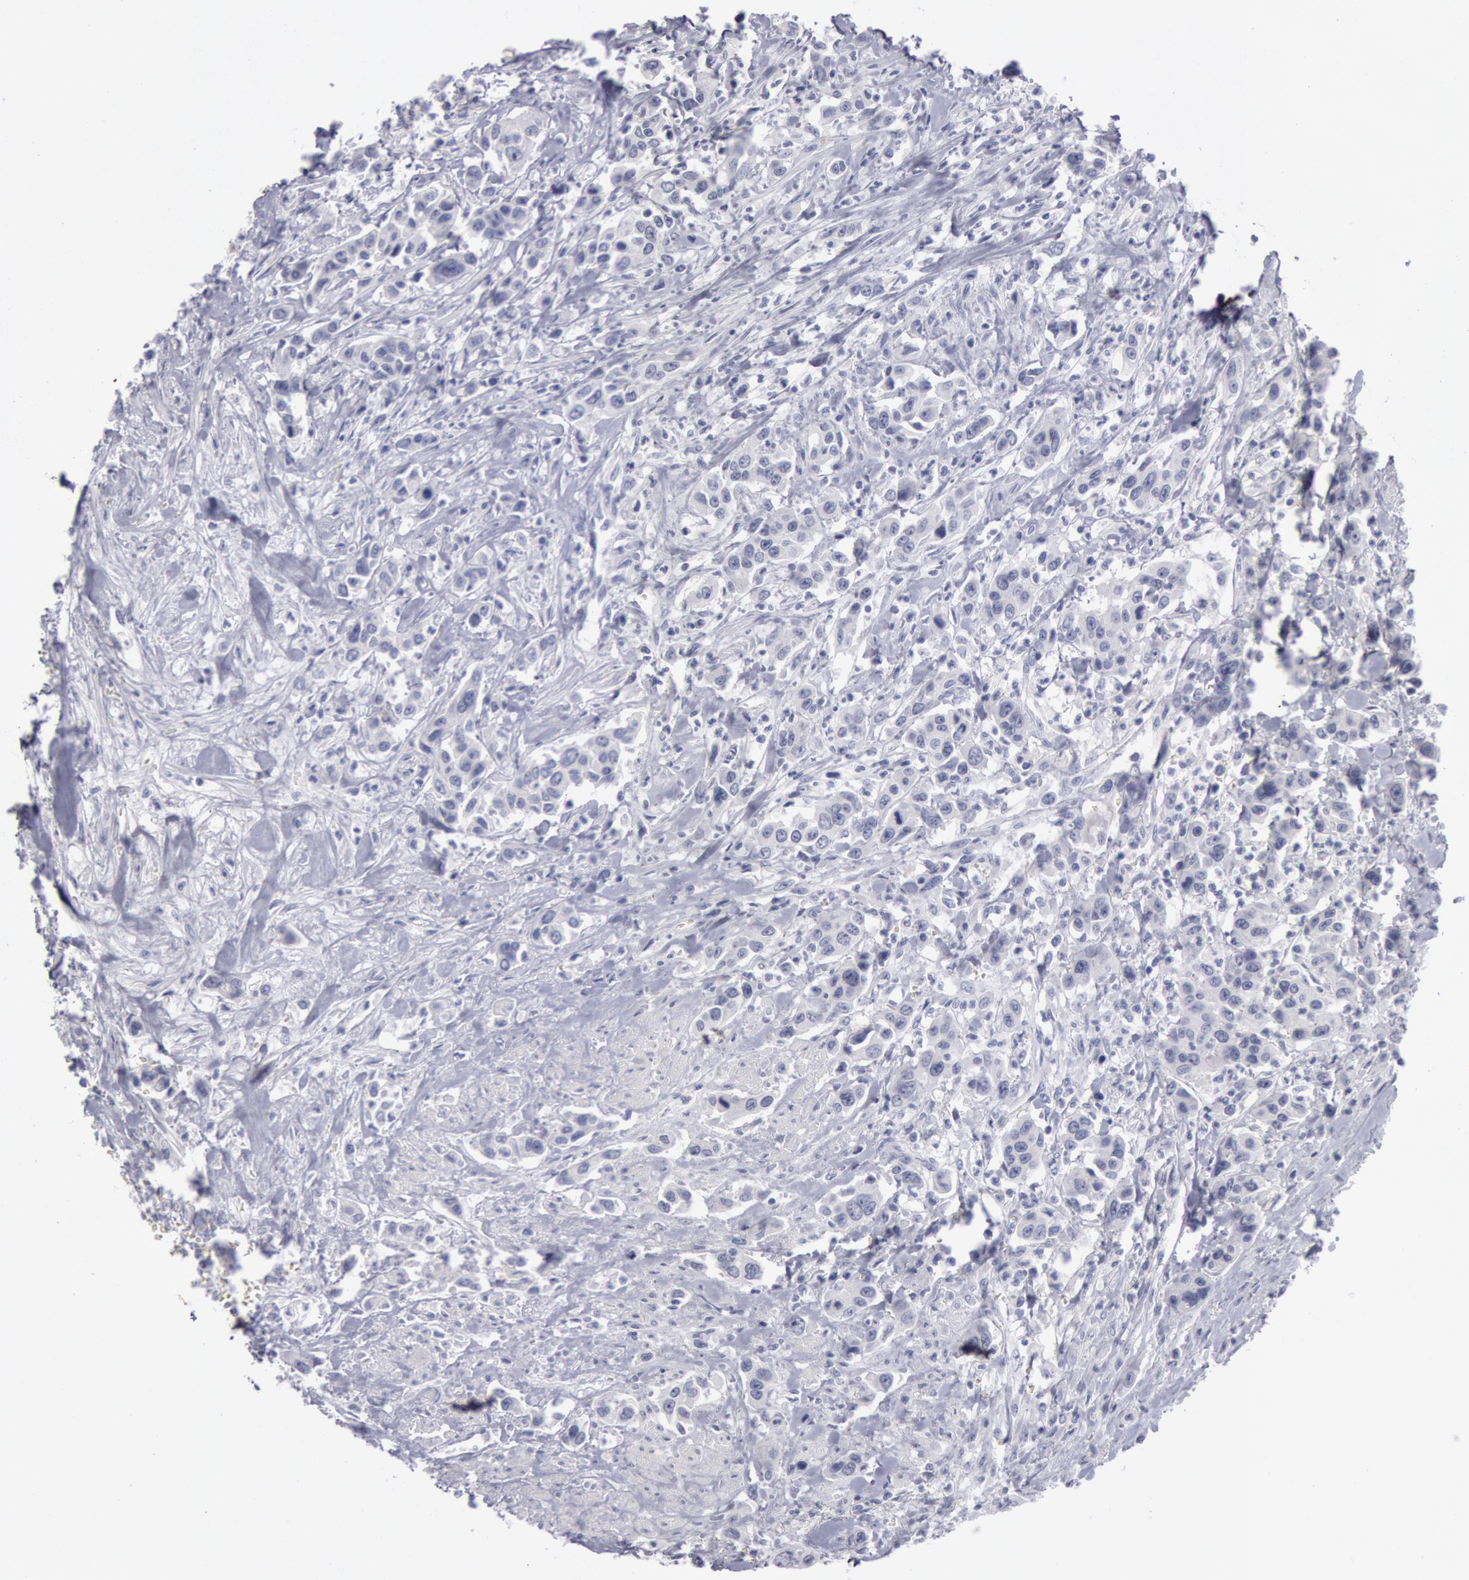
{"staining": {"intensity": "negative", "quantity": "none", "location": "none"}, "tissue": "urothelial cancer", "cell_type": "Tumor cells", "image_type": "cancer", "snomed": [{"axis": "morphology", "description": "Urothelial carcinoma, High grade"}, {"axis": "topography", "description": "Urinary bladder"}], "caption": "The immunohistochemistry photomicrograph has no significant staining in tumor cells of urothelial carcinoma (high-grade) tissue.", "gene": "KRT16", "patient": {"sex": "male", "age": 86}}